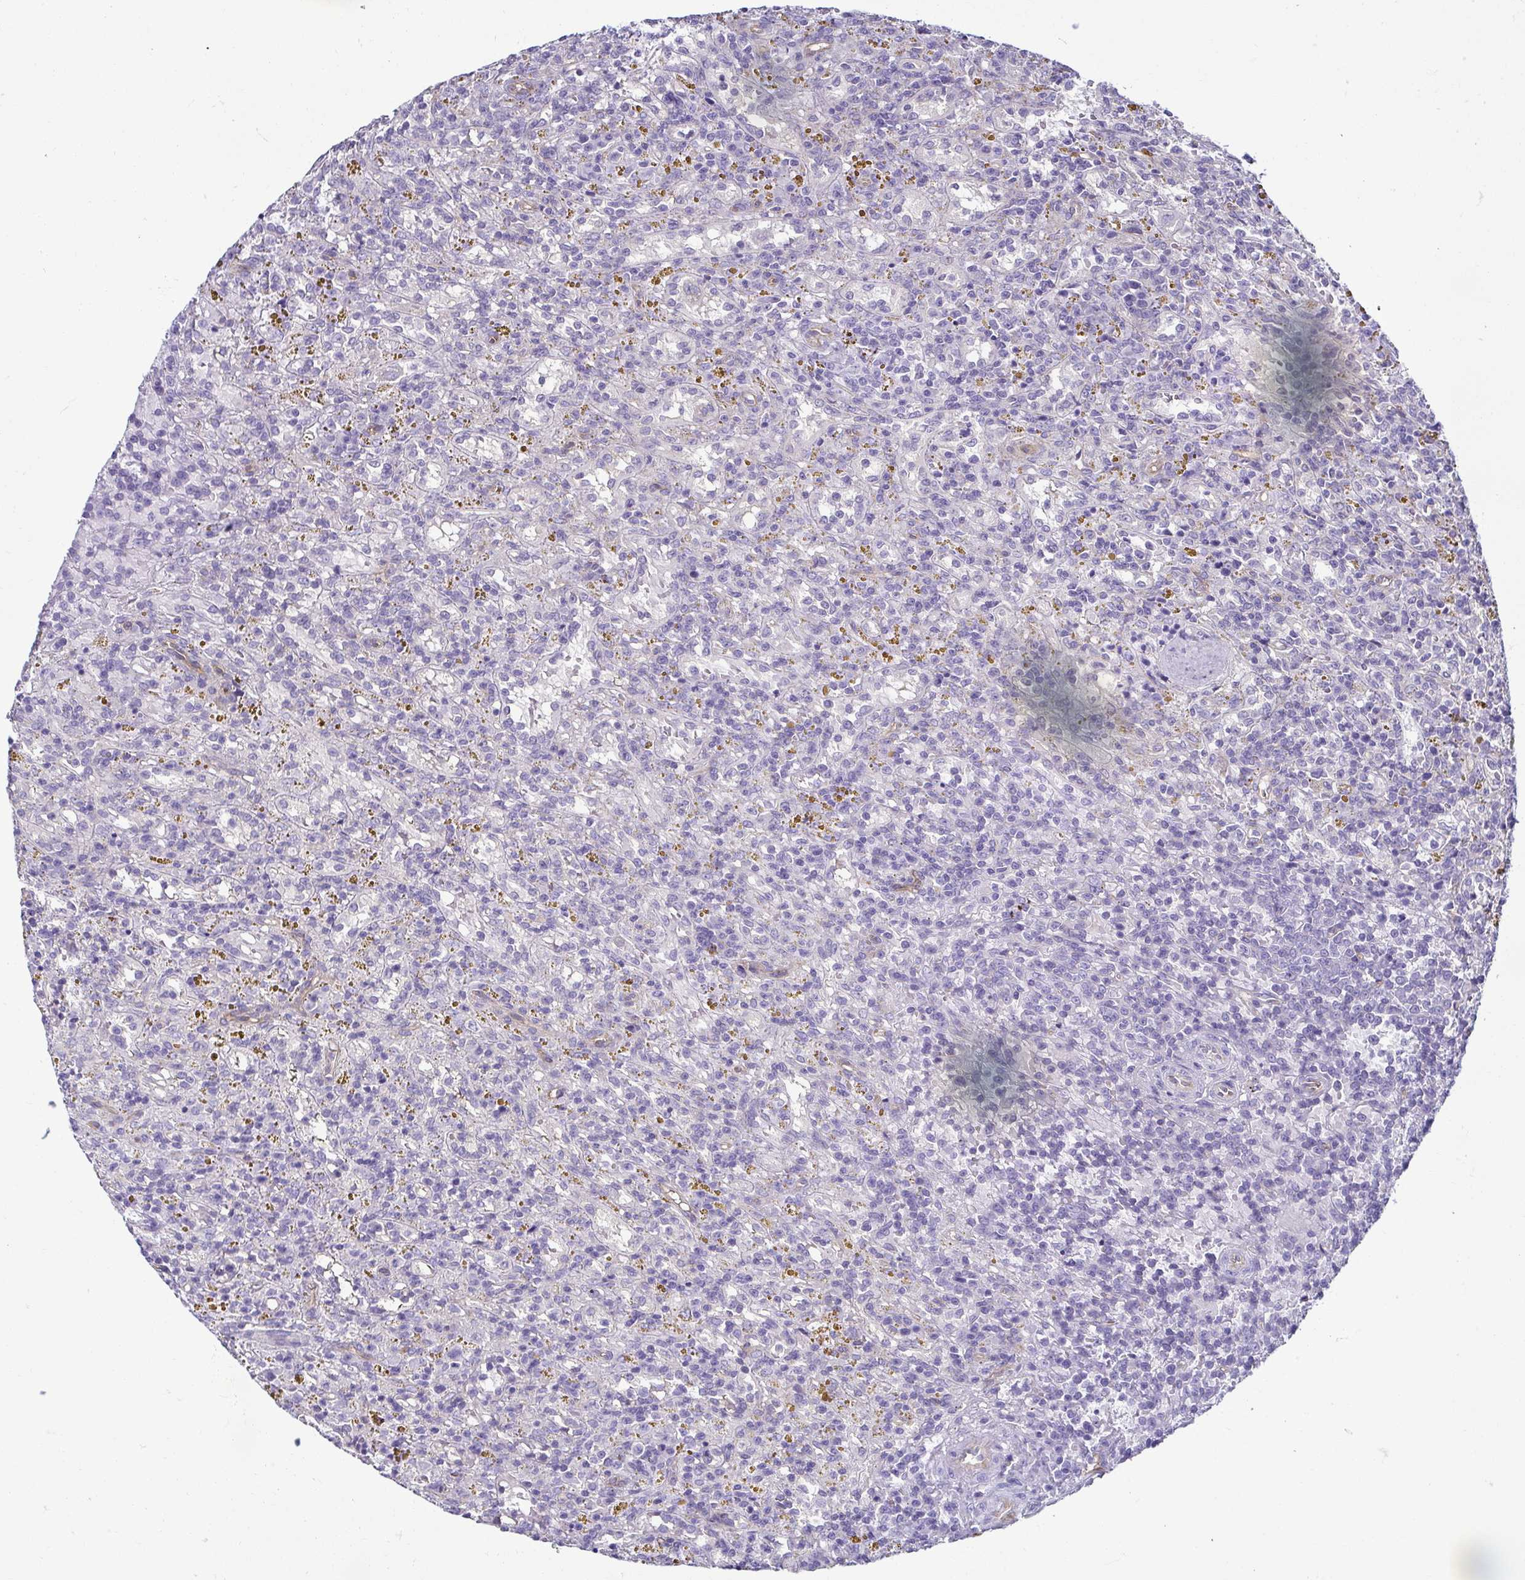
{"staining": {"intensity": "negative", "quantity": "none", "location": "none"}, "tissue": "lymphoma", "cell_type": "Tumor cells", "image_type": "cancer", "snomed": [{"axis": "morphology", "description": "Malignant lymphoma, non-Hodgkin's type, Low grade"}, {"axis": "topography", "description": "Spleen"}], "caption": "Immunohistochemical staining of human lymphoma shows no significant staining in tumor cells.", "gene": "CASP14", "patient": {"sex": "female", "age": 65}}